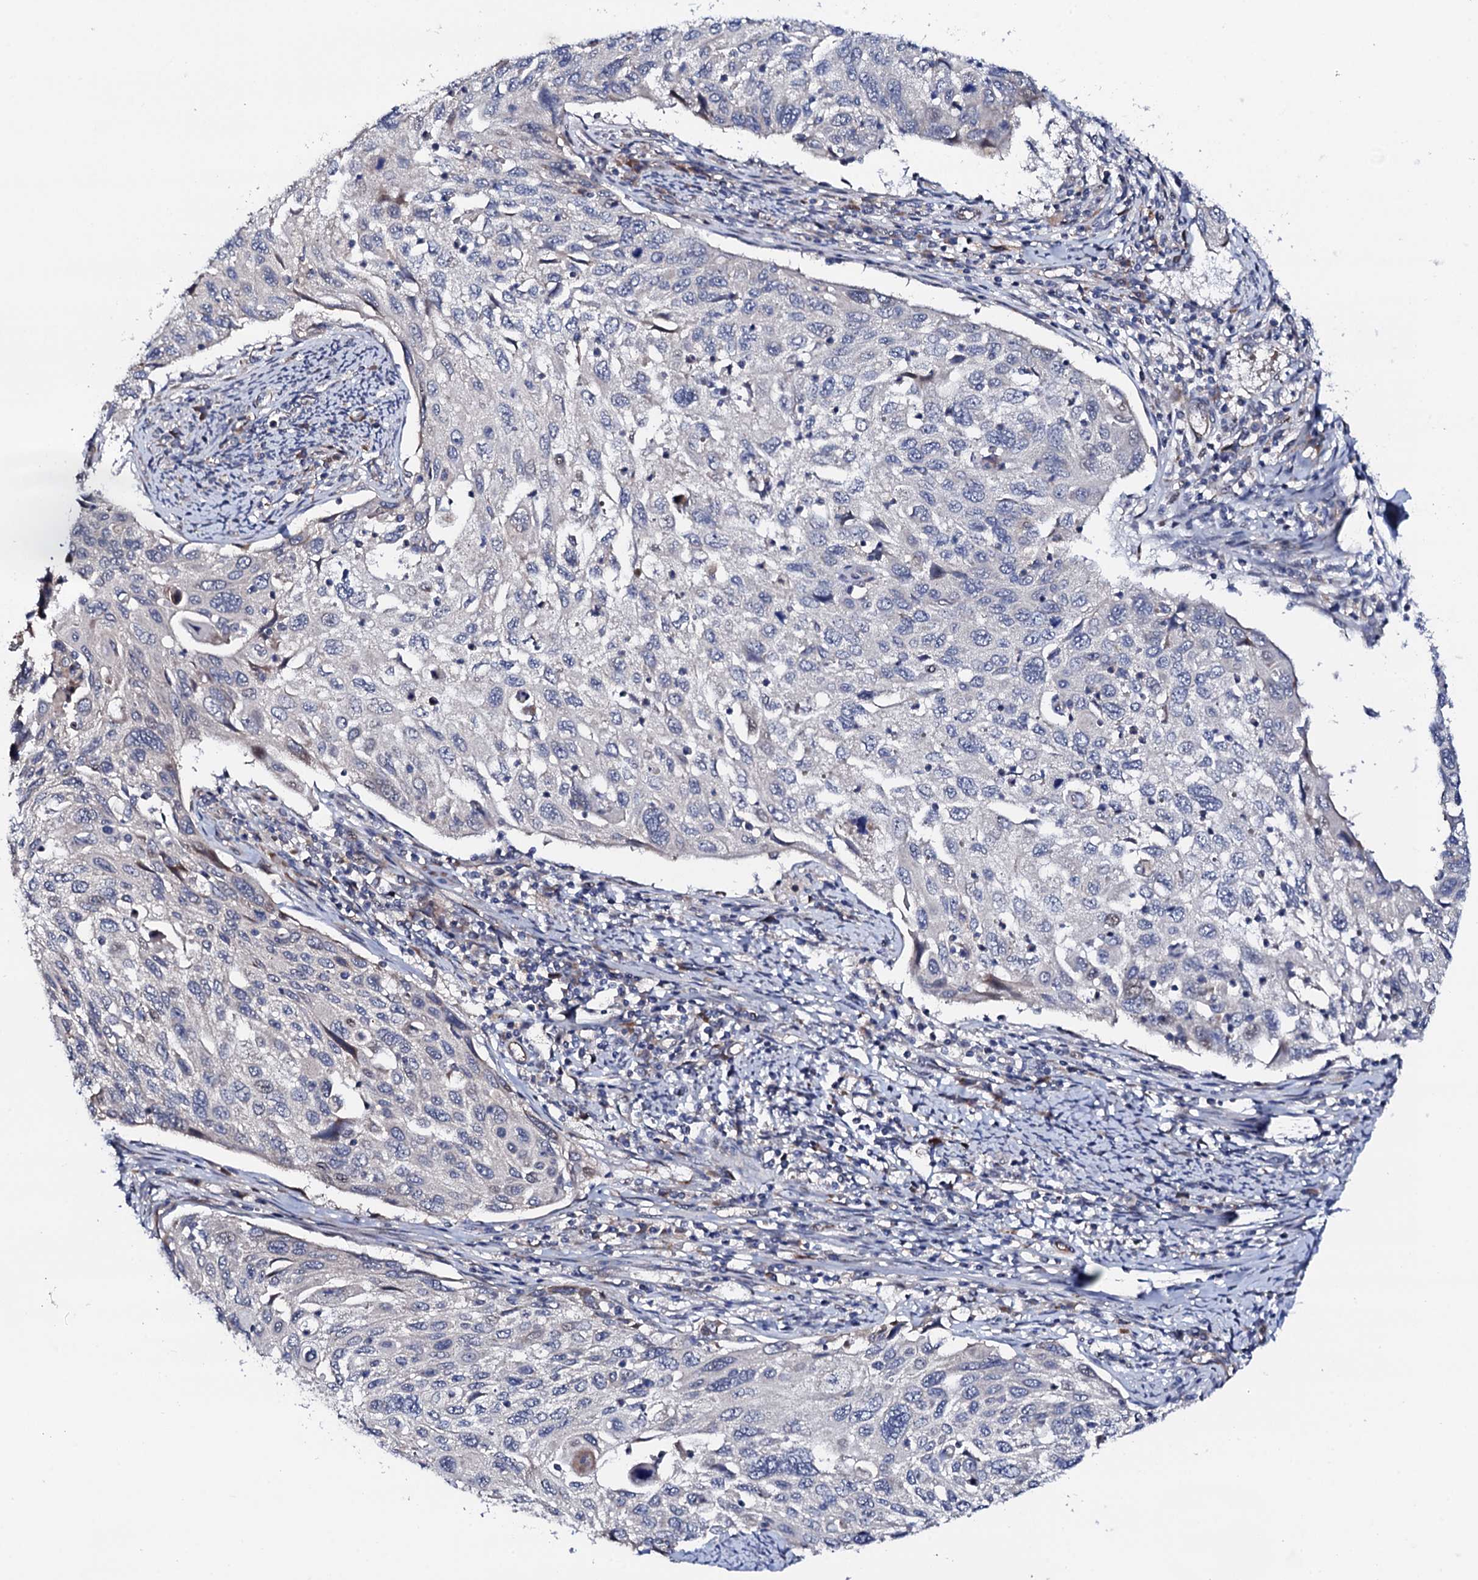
{"staining": {"intensity": "negative", "quantity": "none", "location": "none"}, "tissue": "cervical cancer", "cell_type": "Tumor cells", "image_type": "cancer", "snomed": [{"axis": "morphology", "description": "Squamous cell carcinoma, NOS"}, {"axis": "topography", "description": "Cervix"}], "caption": "Immunohistochemical staining of human cervical cancer (squamous cell carcinoma) shows no significant staining in tumor cells.", "gene": "CIAO2A", "patient": {"sex": "female", "age": 70}}